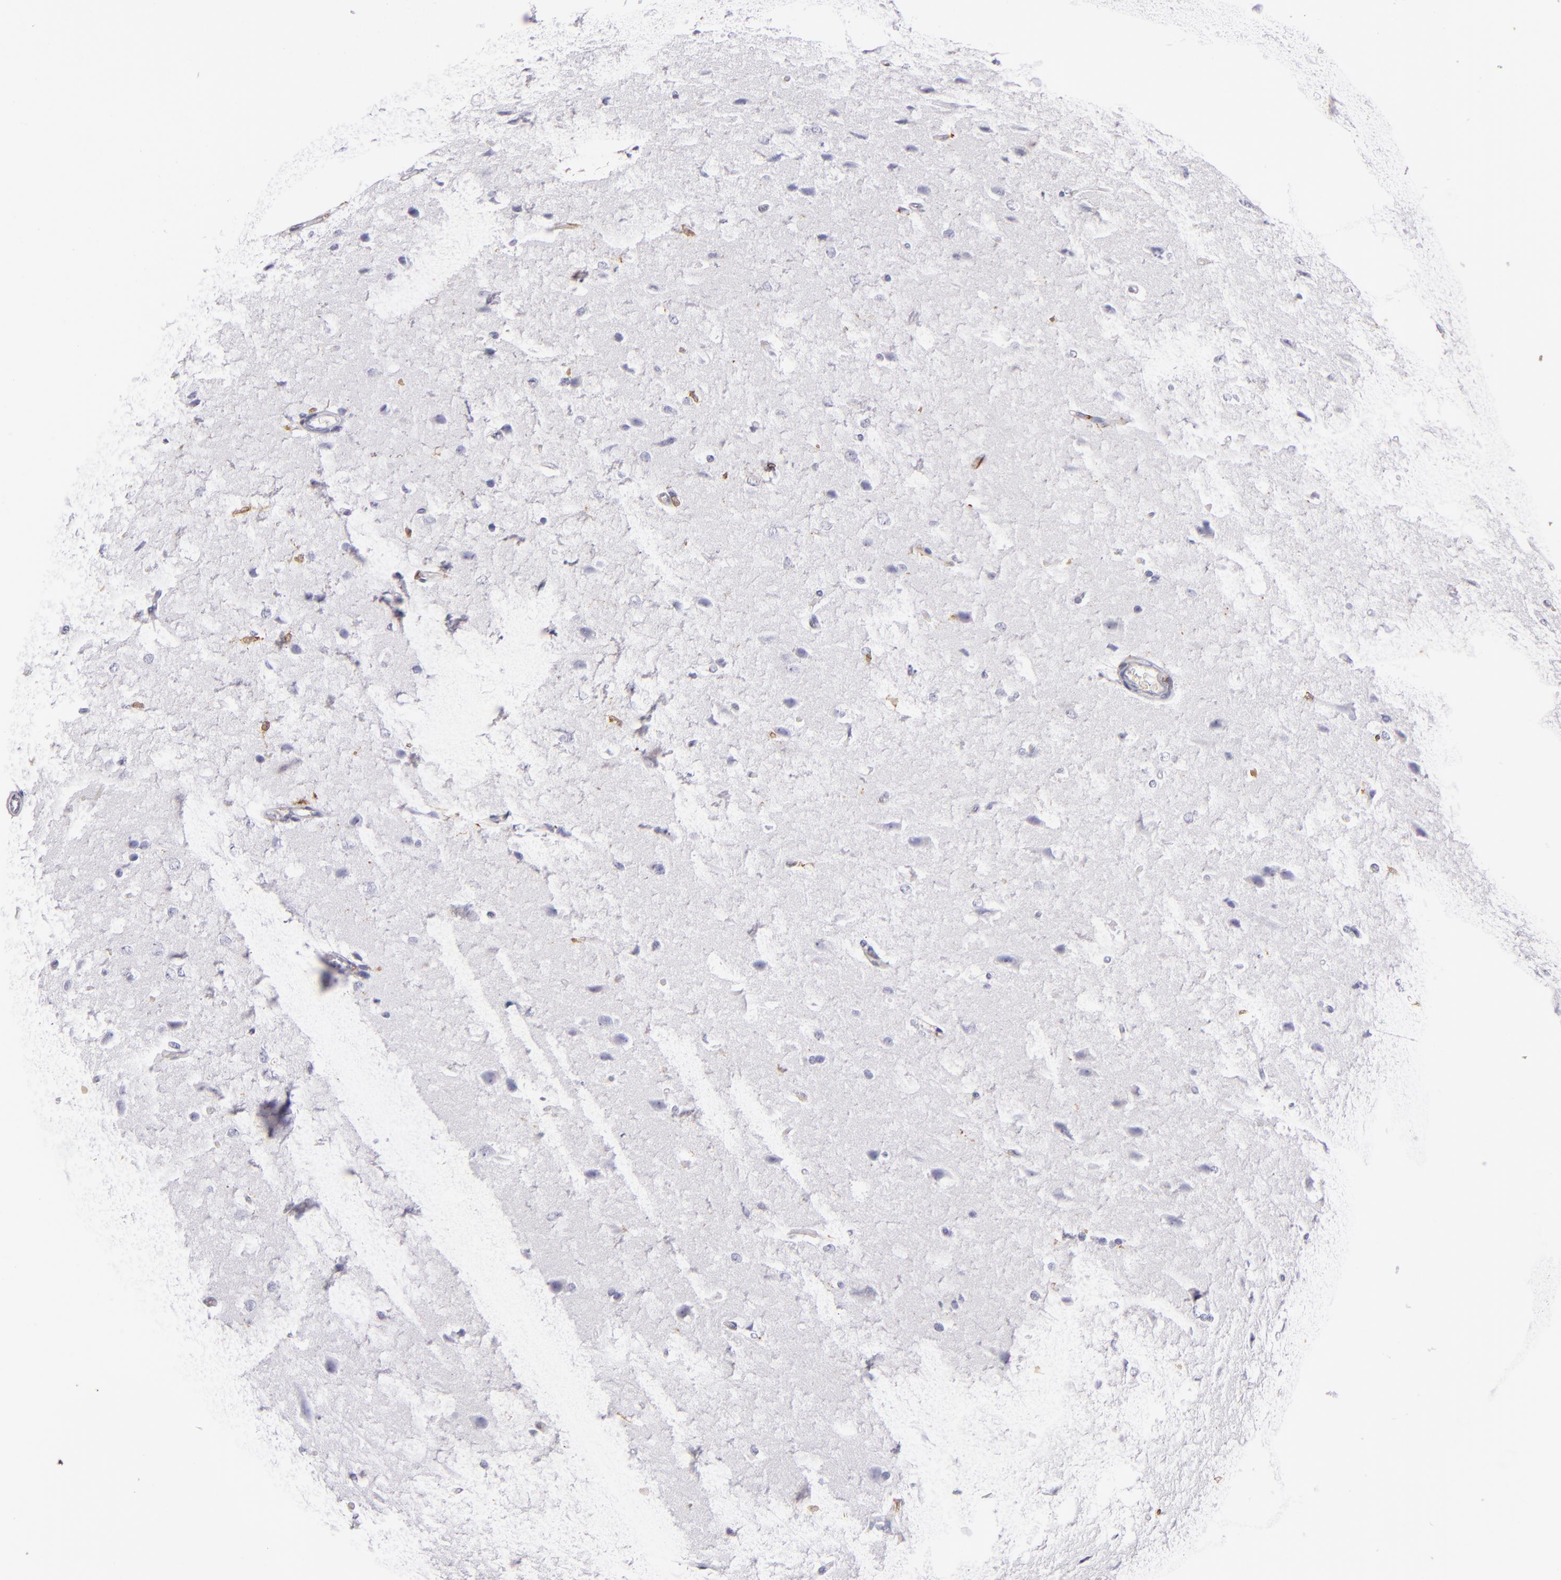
{"staining": {"intensity": "moderate", "quantity": "<25%", "location": "cytoplasmic/membranous"}, "tissue": "glioma", "cell_type": "Tumor cells", "image_type": "cancer", "snomed": [{"axis": "morphology", "description": "Glioma, malignant, High grade"}, {"axis": "topography", "description": "Brain"}], "caption": "The micrograph exhibits immunohistochemical staining of glioma. There is moderate cytoplasmic/membranous expression is seen in about <25% of tumor cells.", "gene": "CD74", "patient": {"sex": "male", "age": 68}}